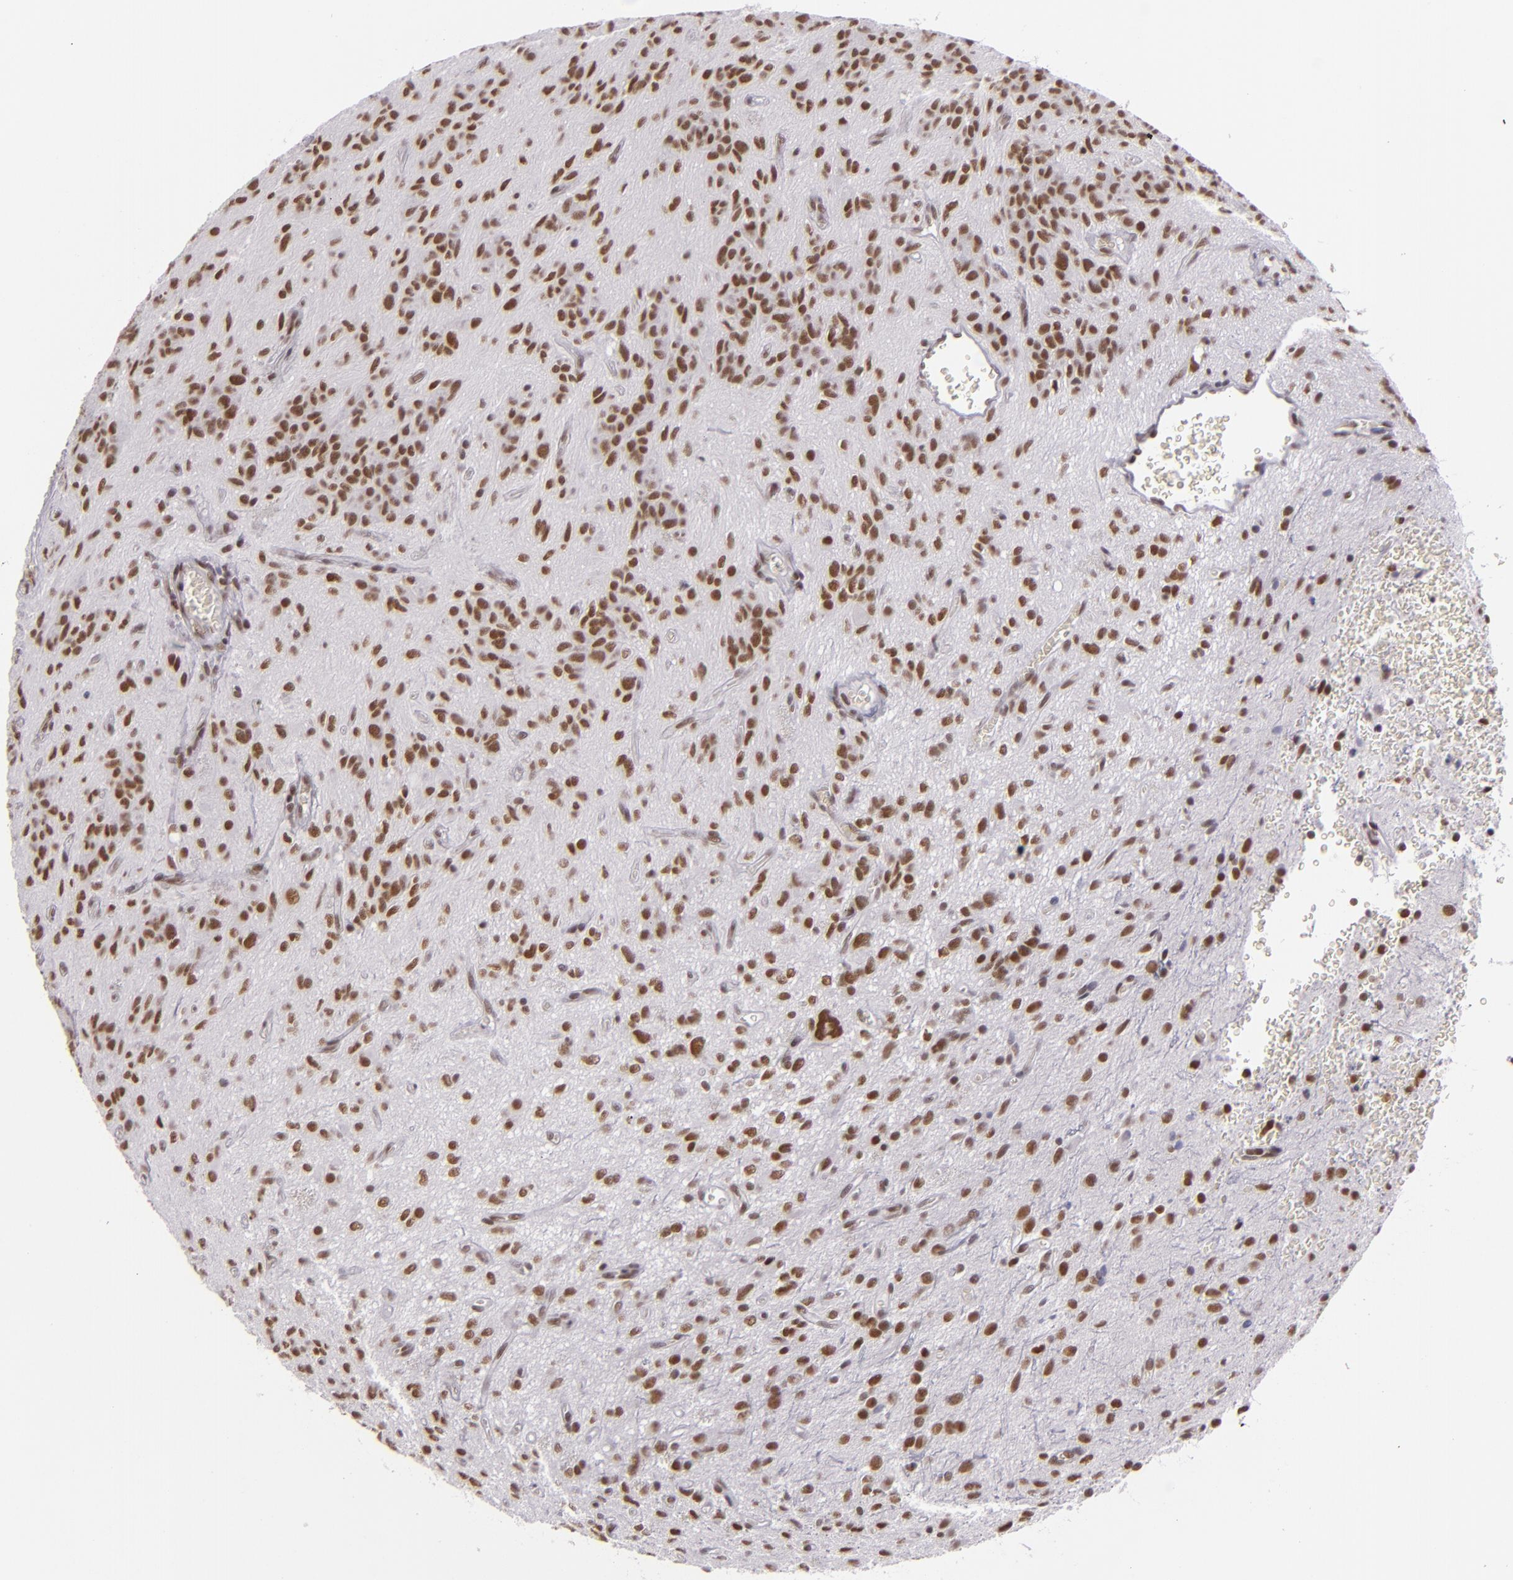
{"staining": {"intensity": "moderate", "quantity": ">75%", "location": "nuclear"}, "tissue": "glioma", "cell_type": "Tumor cells", "image_type": "cancer", "snomed": [{"axis": "morphology", "description": "Glioma, malignant, Low grade"}, {"axis": "topography", "description": "Brain"}], "caption": "A brown stain shows moderate nuclear staining of a protein in glioma tumor cells. Nuclei are stained in blue.", "gene": "BRD8", "patient": {"sex": "female", "age": 15}}